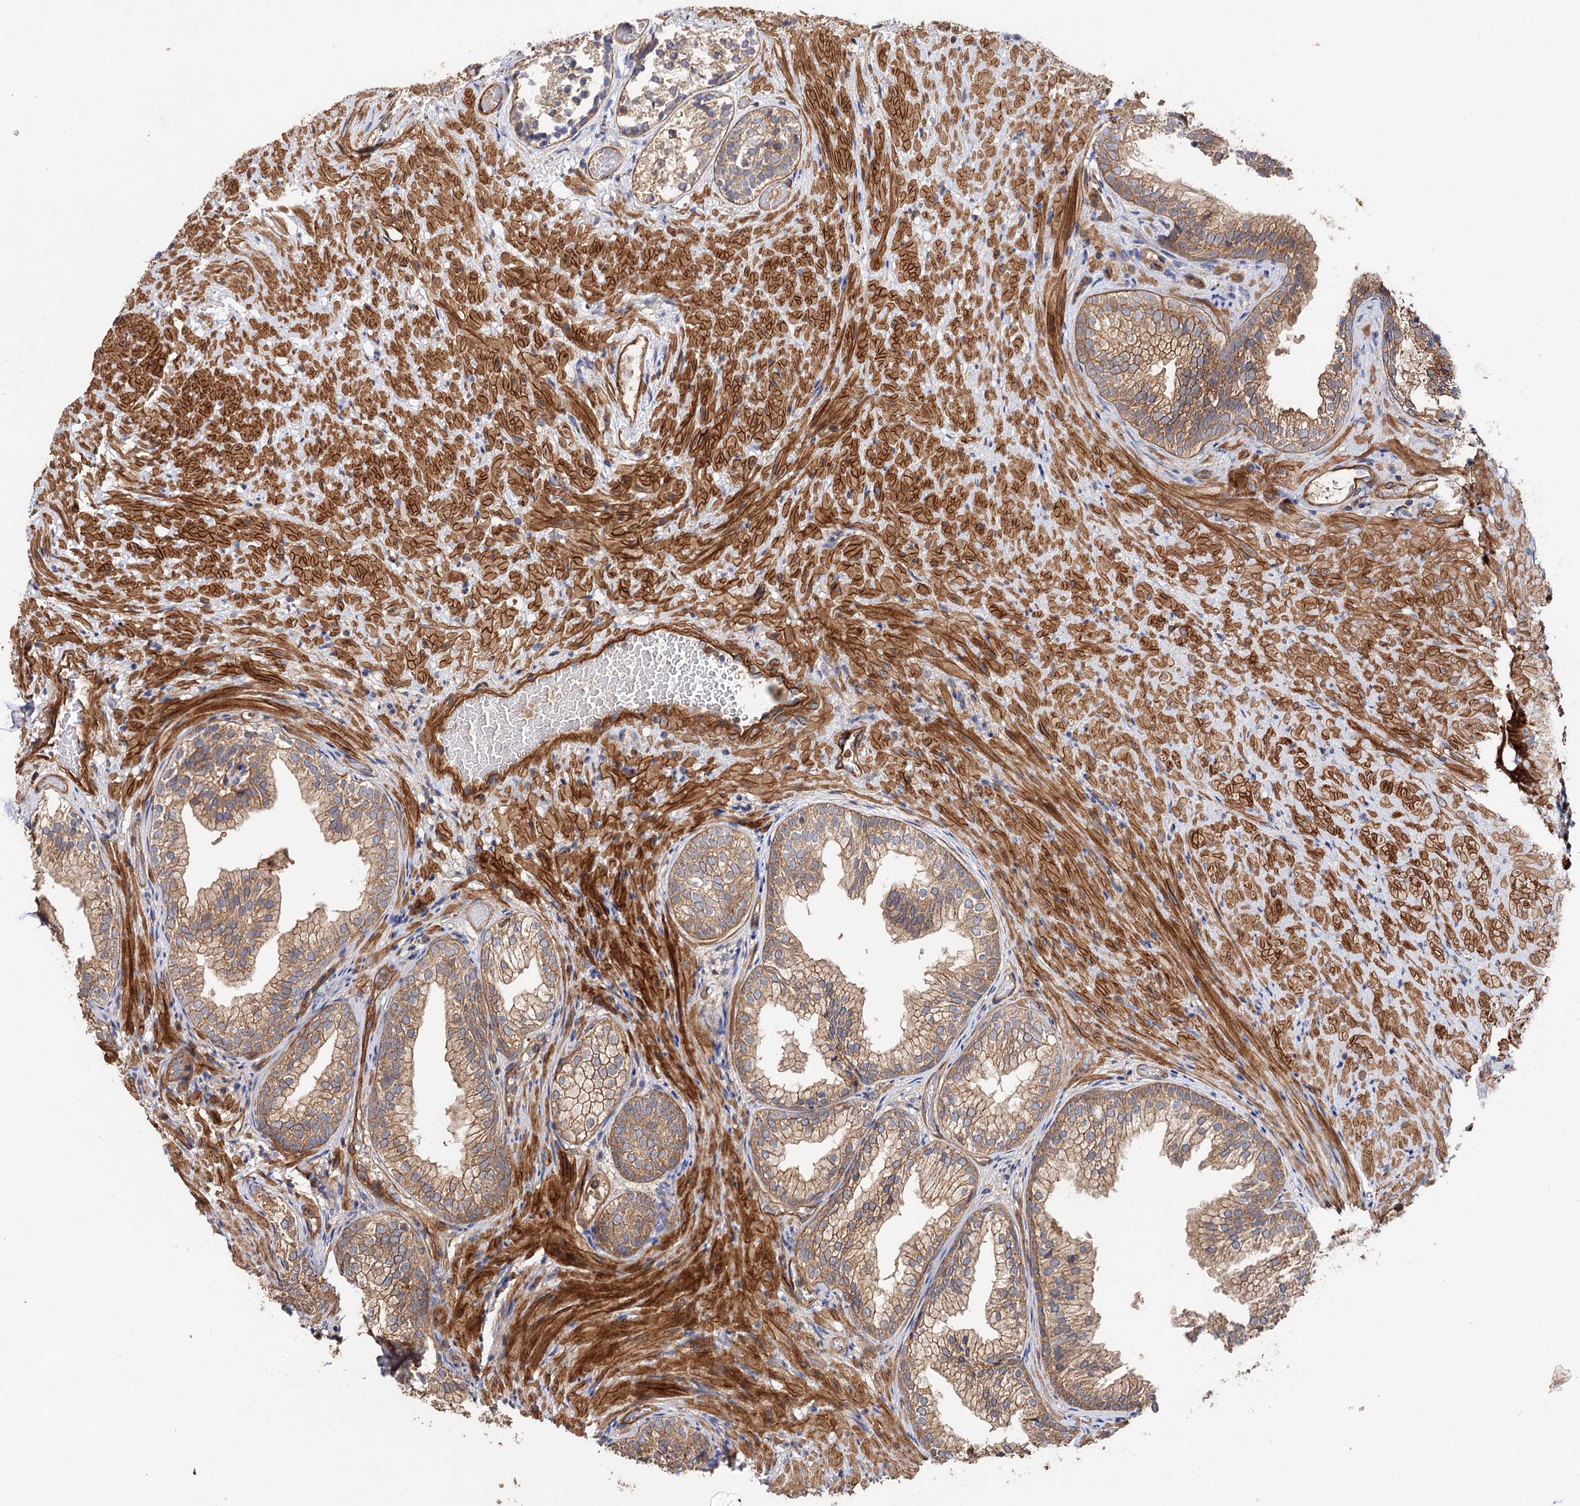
{"staining": {"intensity": "moderate", "quantity": ">75%", "location": "cytoplasmic/membranous"}, "tissue": "prostate", "cell_type": "Glandular cells", "image_type": "normal", "snomed": [{"axis": "morphology", "description": "Normal tissue, NOS"}, {"axis": "topography", "description": "Prostate"}], "caption": "Protein expression analysis of benign human prostate reveals moderate cytoplasmic/membranous staining in about >75% of glandular cells. The protein is stained brown, and the nuclei are stained in blue (DAB (3,3'-diaminobenzidine) IHC with brightfield microscopy, high magnification).", "gene": "CSAD", "patient": {"sex": "male", "age": 76}}